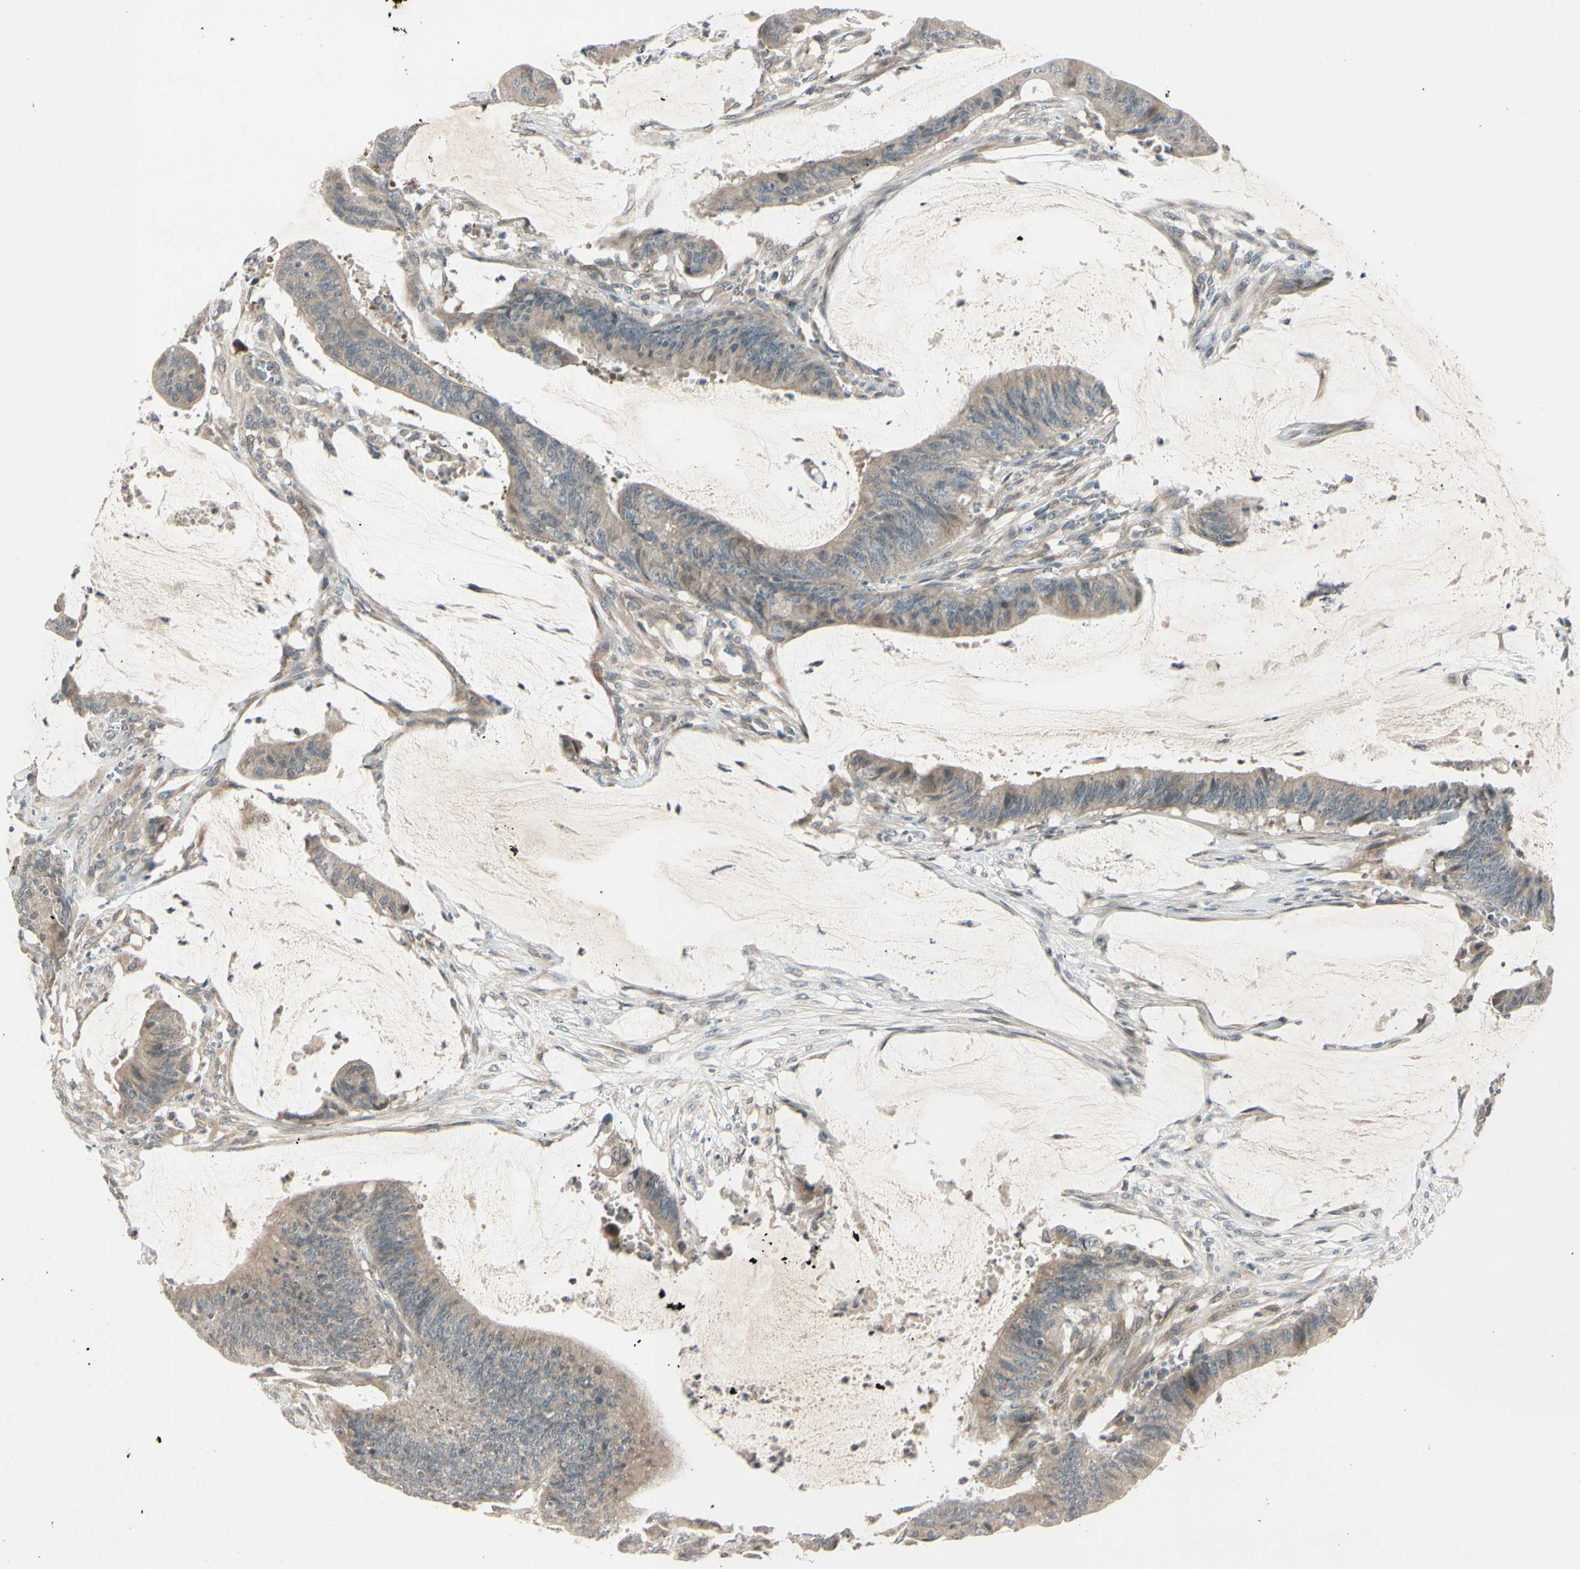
{"staining": {"intensity": "weak", "quantity": ">75%", "location": "cytoplasmic/membranous"}, "tissue": "colorectal cancer", "cell_type": "Tumor cells", "image_type": "cancer", "snomed": [{"axis": "morphology", "description": "Adenocarcinoma, NOS"}, {"axis": "topography", "description": "Rectum"}], "caption": "Immunohistochemical staining of human adenocarcinoma (colorectal) reveals low levels of weak cytoplasmic/membranous protein expression in approximately >75% of tumor cells. (DAB IHC, brown staining for protein, blue staining for nuclei).", "gene": "FGF10", "patient": {"sex": "female", "age": 66}}